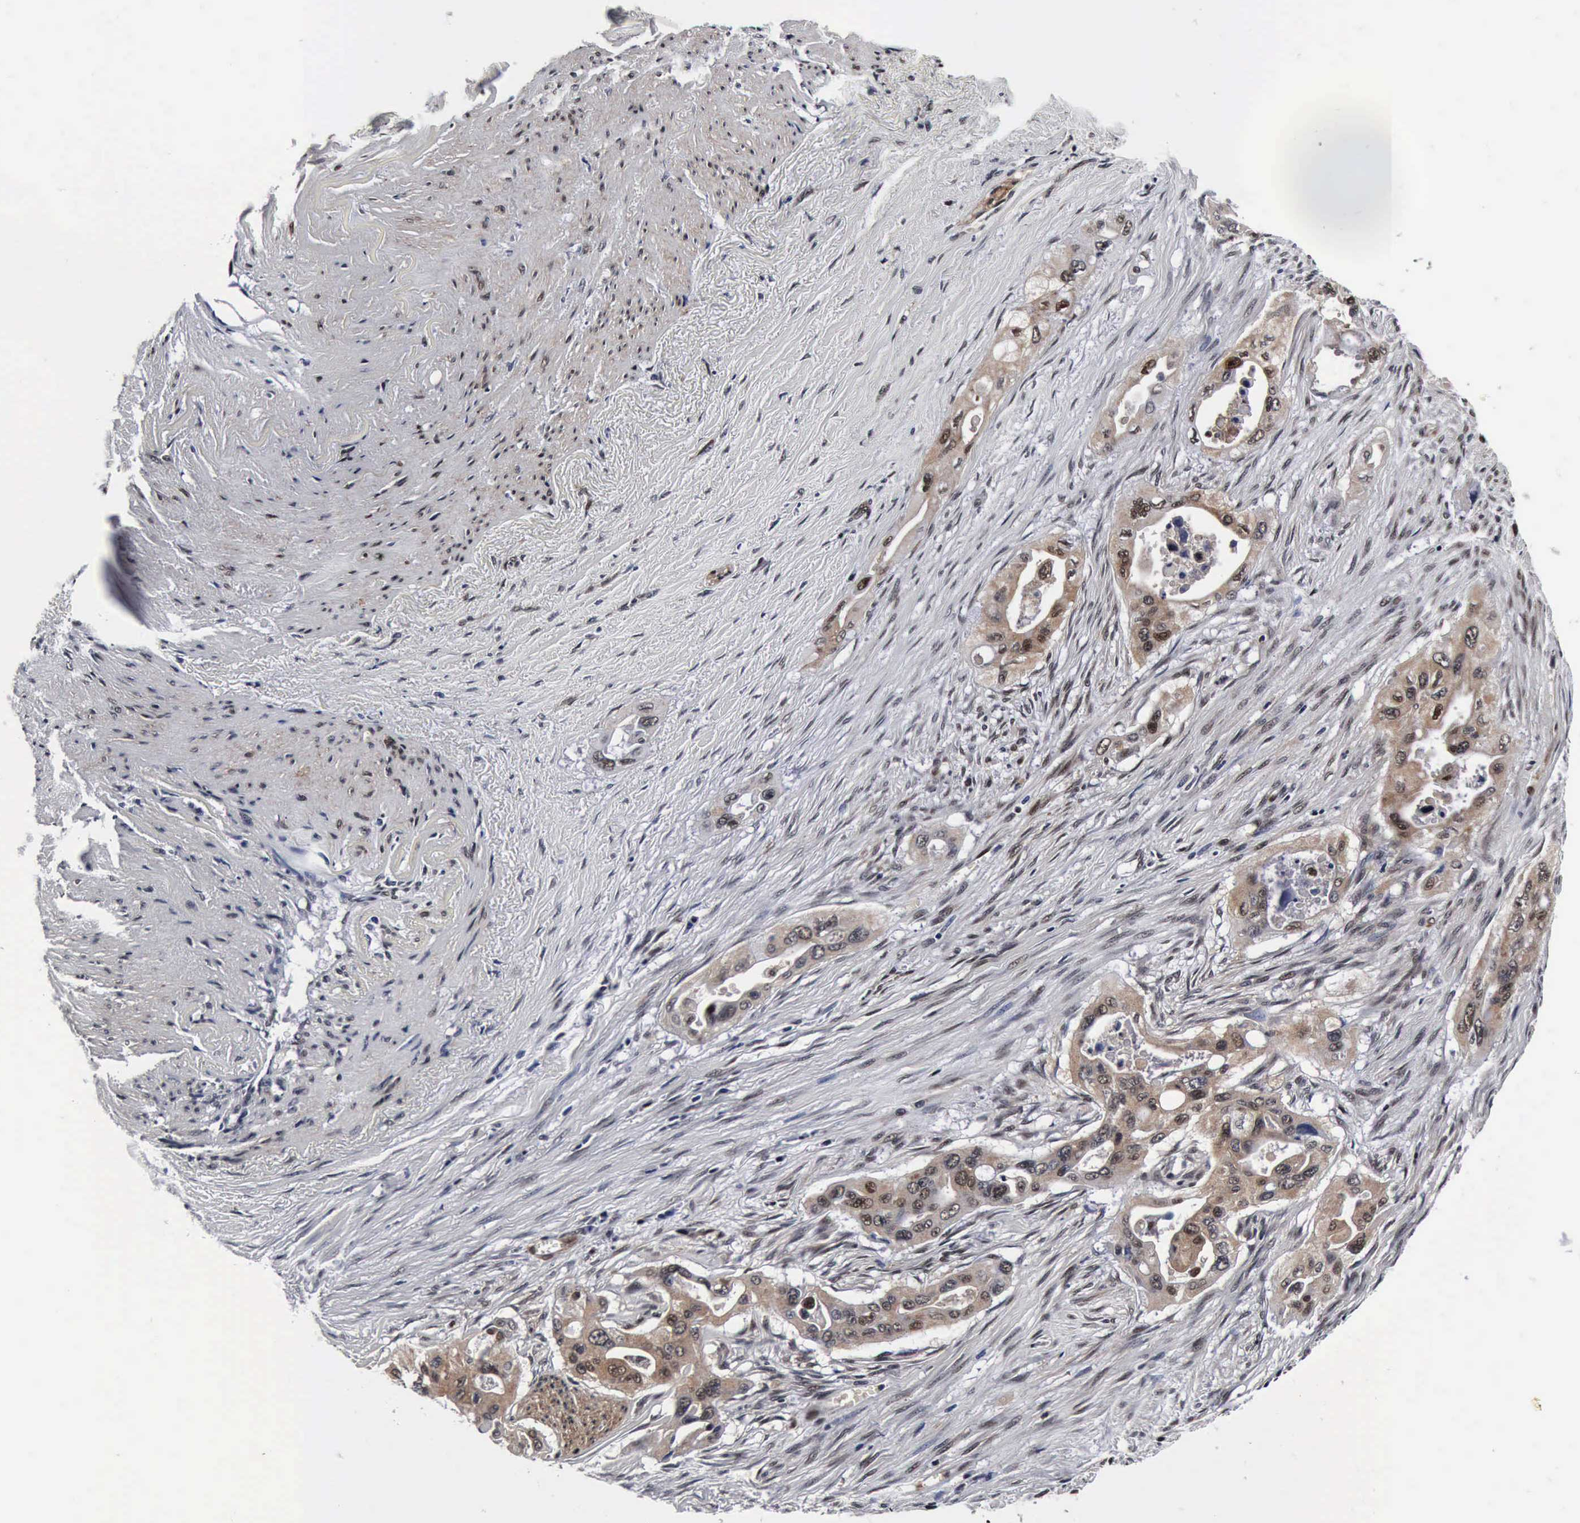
{"staining": {"intensity": "moderate", "quantity": ">75%", "location": "cytoplasmic/membranous,nuclear"}, "tissue": "pancreatic cancer", "cell_type": "Tumor cells", "image_type": "cancer", "snomed": [{"axis": "morphology", "description": "Adenocarcinoma, NOS"}, {"axis": "topography", "description": "Pancreas"}], "caption": "Protein staining by IHC displays moderate cytoplasmic/membranous and nuclear staining in about >75% of tumor cells in pancreatic cancer (adenocarcinoma).", "gene": "UBC", "patient": {"sex": "male", "age": 77}}